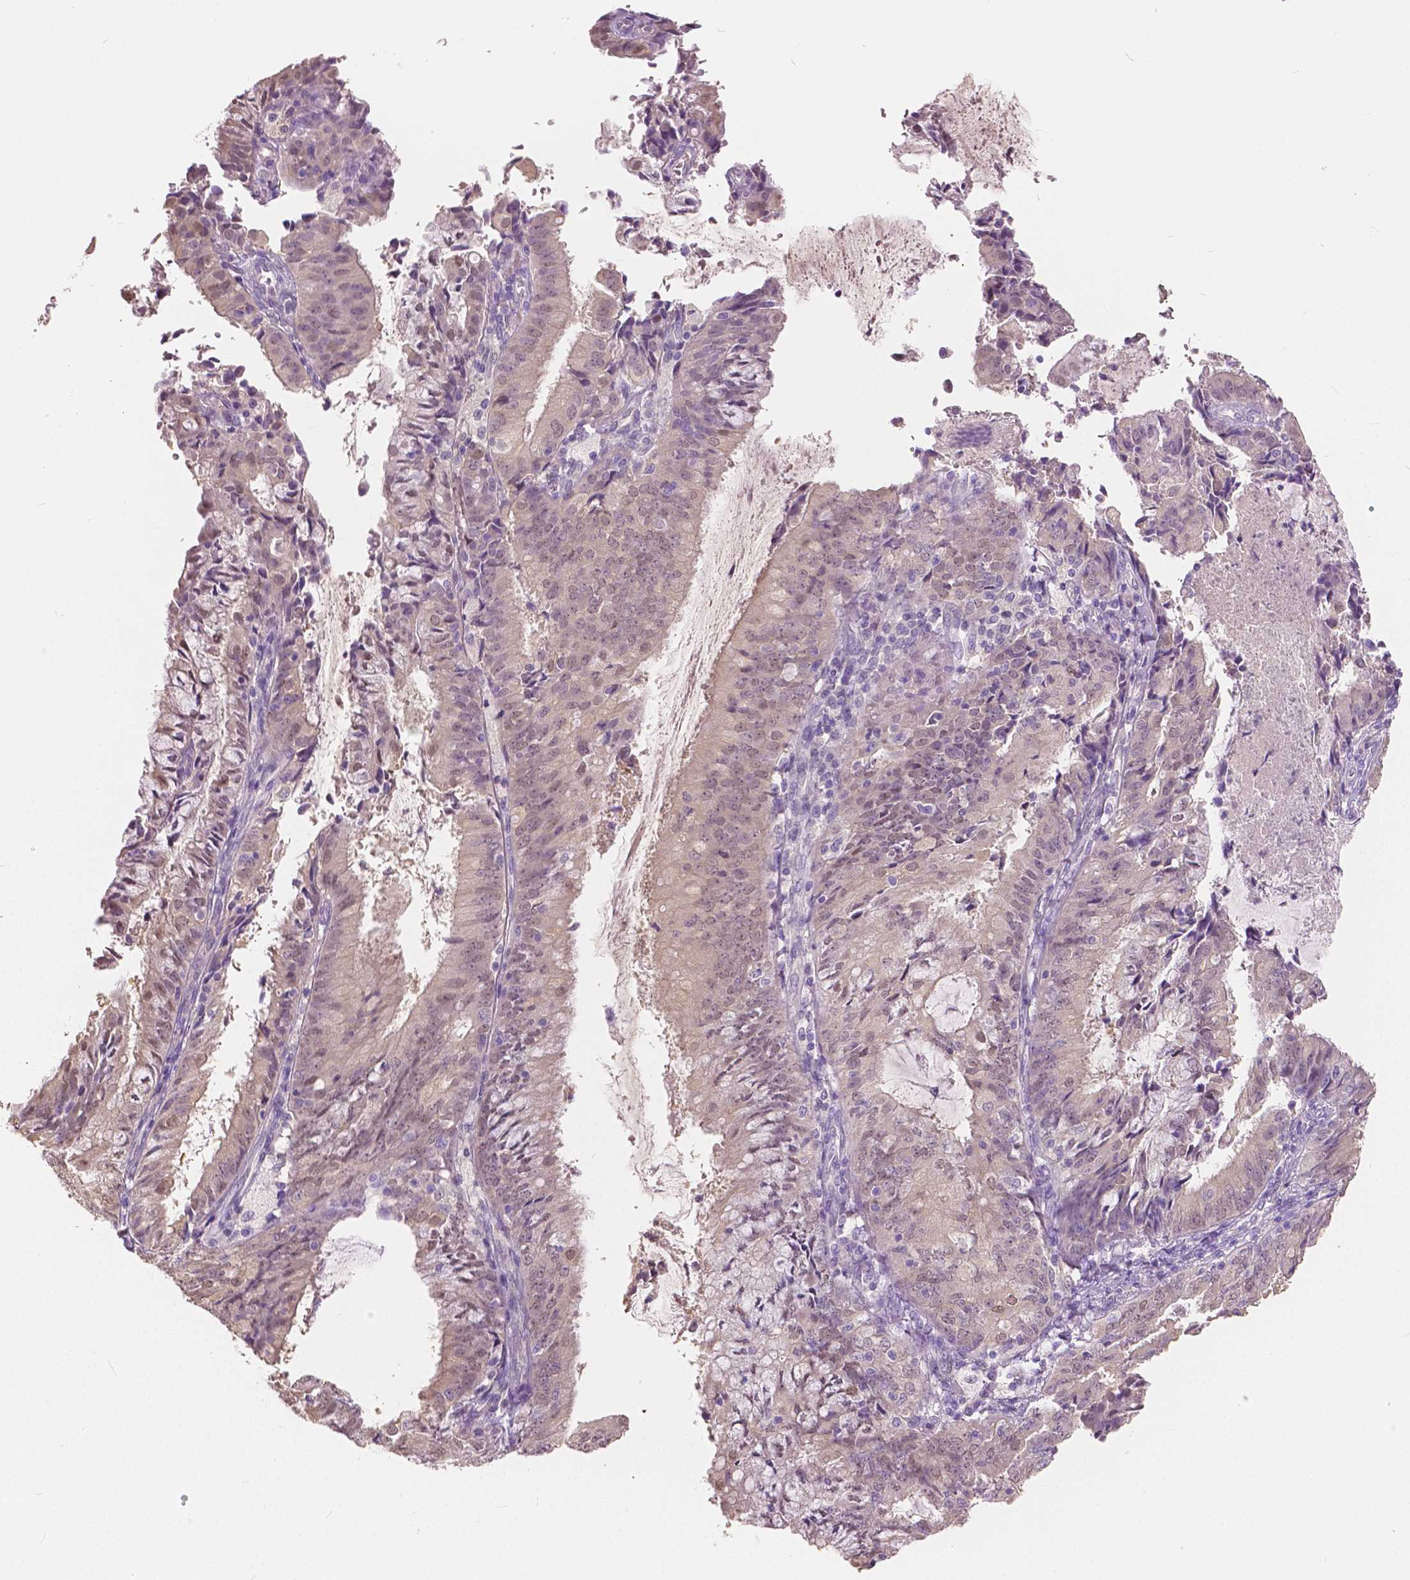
{"staining": {"intensity": "weak", "quantity": "25%-75%", "location": "nuclear"}, "tissue": "endometrial cancer", "cell_type": "Tumor cells", "image_type": "cancer", "snomed": [{"axis": "morphology", "description": "Adenocarcinoma, NOS"}, {"axis": "topography", "description": "Endometrium"}], "caption": "IHC photomicrograph of endometrial adenocarcinoma stained for a protein (brown), which shows low levels of weak nuclear expression in about 25%-75% of tumor cells.", "gene": "TKFC", "patient": {"sex": "female", "age": 57}}